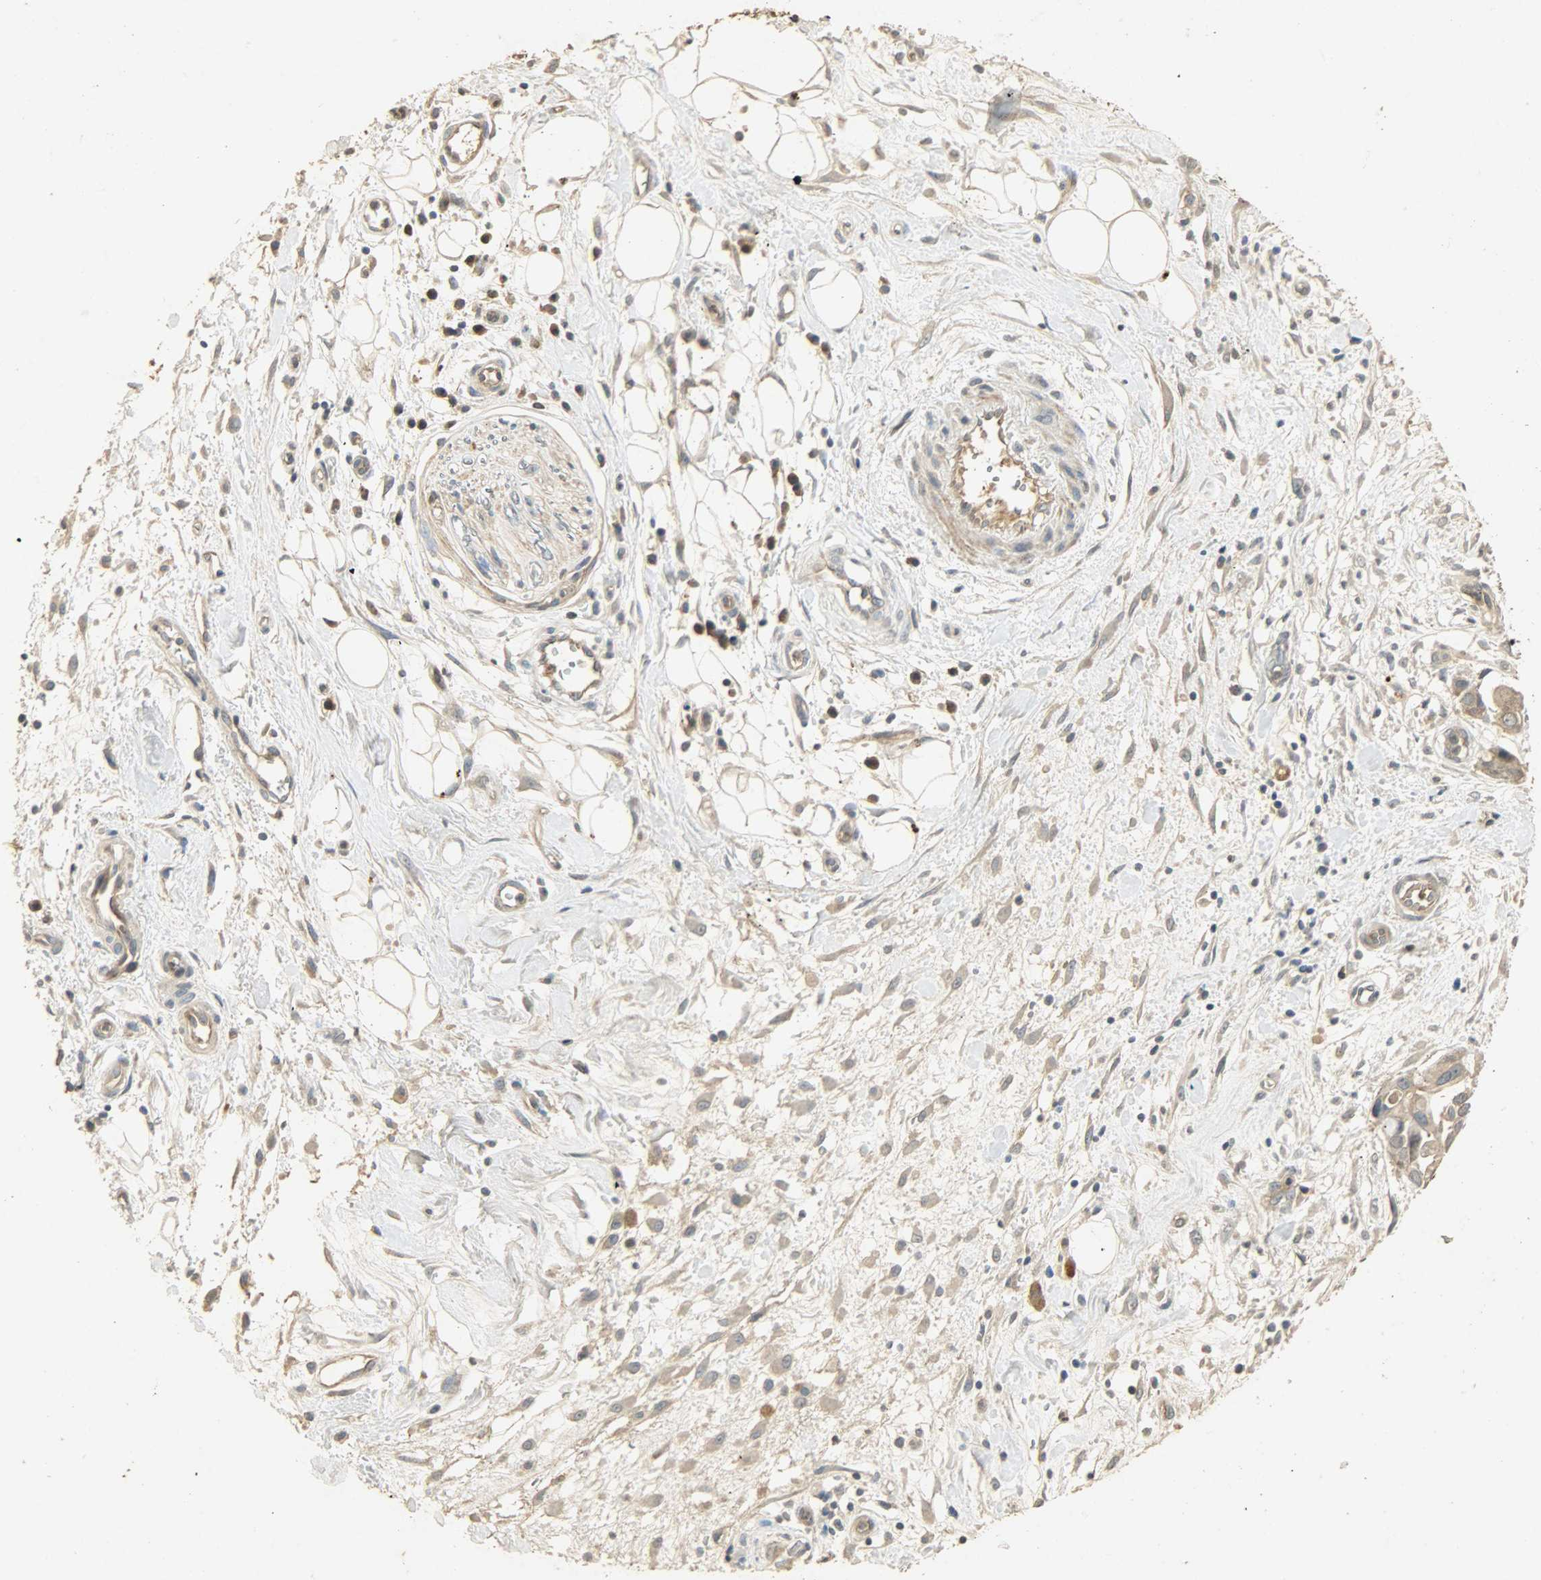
{"staining": {"intensity": "moderate", "quantity": ">75%", "location": "cytoplasmic/membranous"}, "tissue": "pancreatic cancer", "cell_type": "Tumor cells", "image_type": "cancer", "snomed": [{"axis": "morphology", "description": "Adenocarcinoma, NOS"}, {"axis": "topography", "description": "Pancreas"}], "caption": "Protein staining of pancreatic adenocarcinoma tissue shows moderate cytoplasmic/membranous positivity in approximately >75% of tumor cells.", "gene": "ATP2B1", "patient": {"sex": "female", "age": 60}}